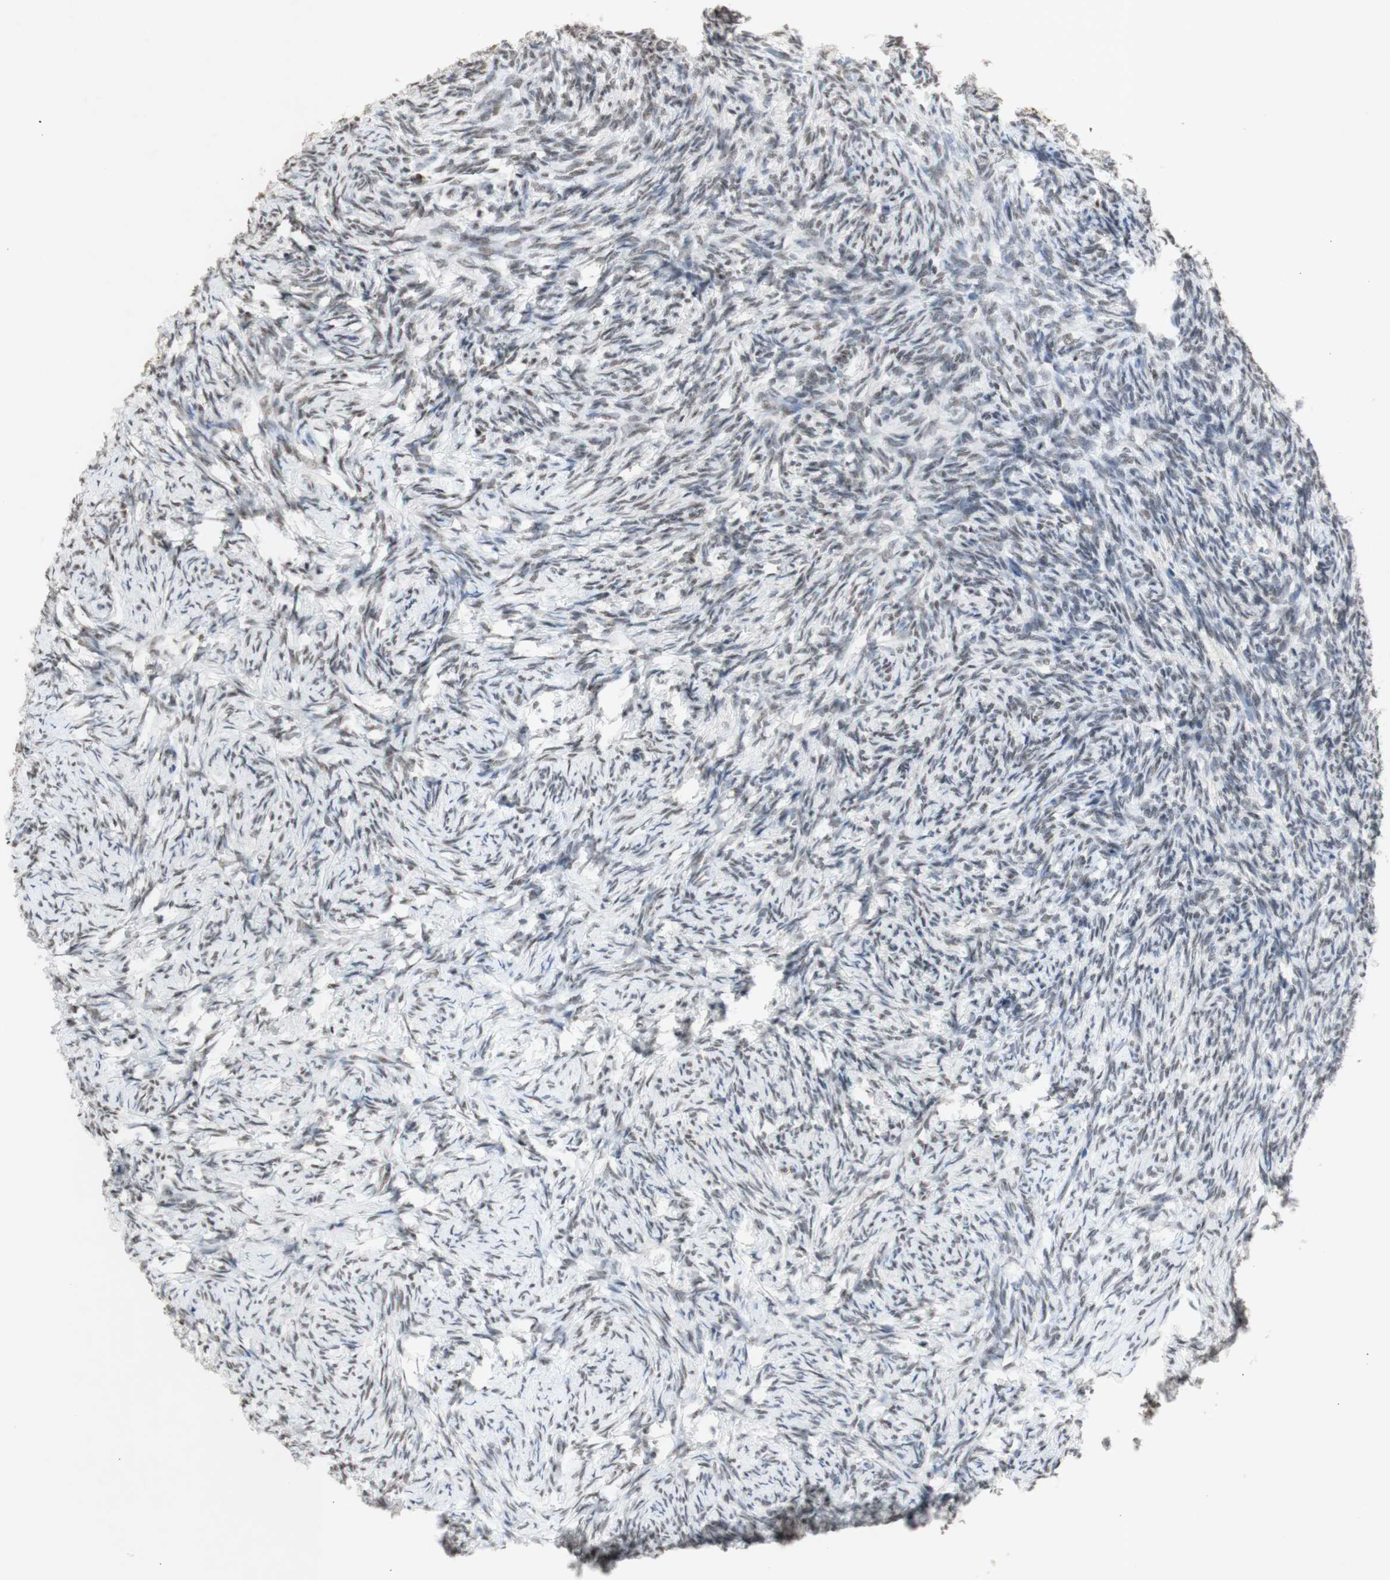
{"staining": {"intensity": "weak", "quantity": "25%-75%", "location": "nuclear"}, "tissue": "ovary", "cell_type": "Ovarian stroma cells", "image_type": "normal", "snomed": [{"axis": "morphology", "description": "Normal tissue, NOS"}, {"axis": "topography", "description": "Ovary"}], "caption": "Immunohistochemistry (IHC) micrograph of benign ovary: ovary stained using IHC exhibits low levels of weak protein expression localized specifically in the nuclear of ovarian stroma cells, appearing as a nuclear brown color.", "gene": "SNRPB", "patient": {"sex": "female", "age": 60}}